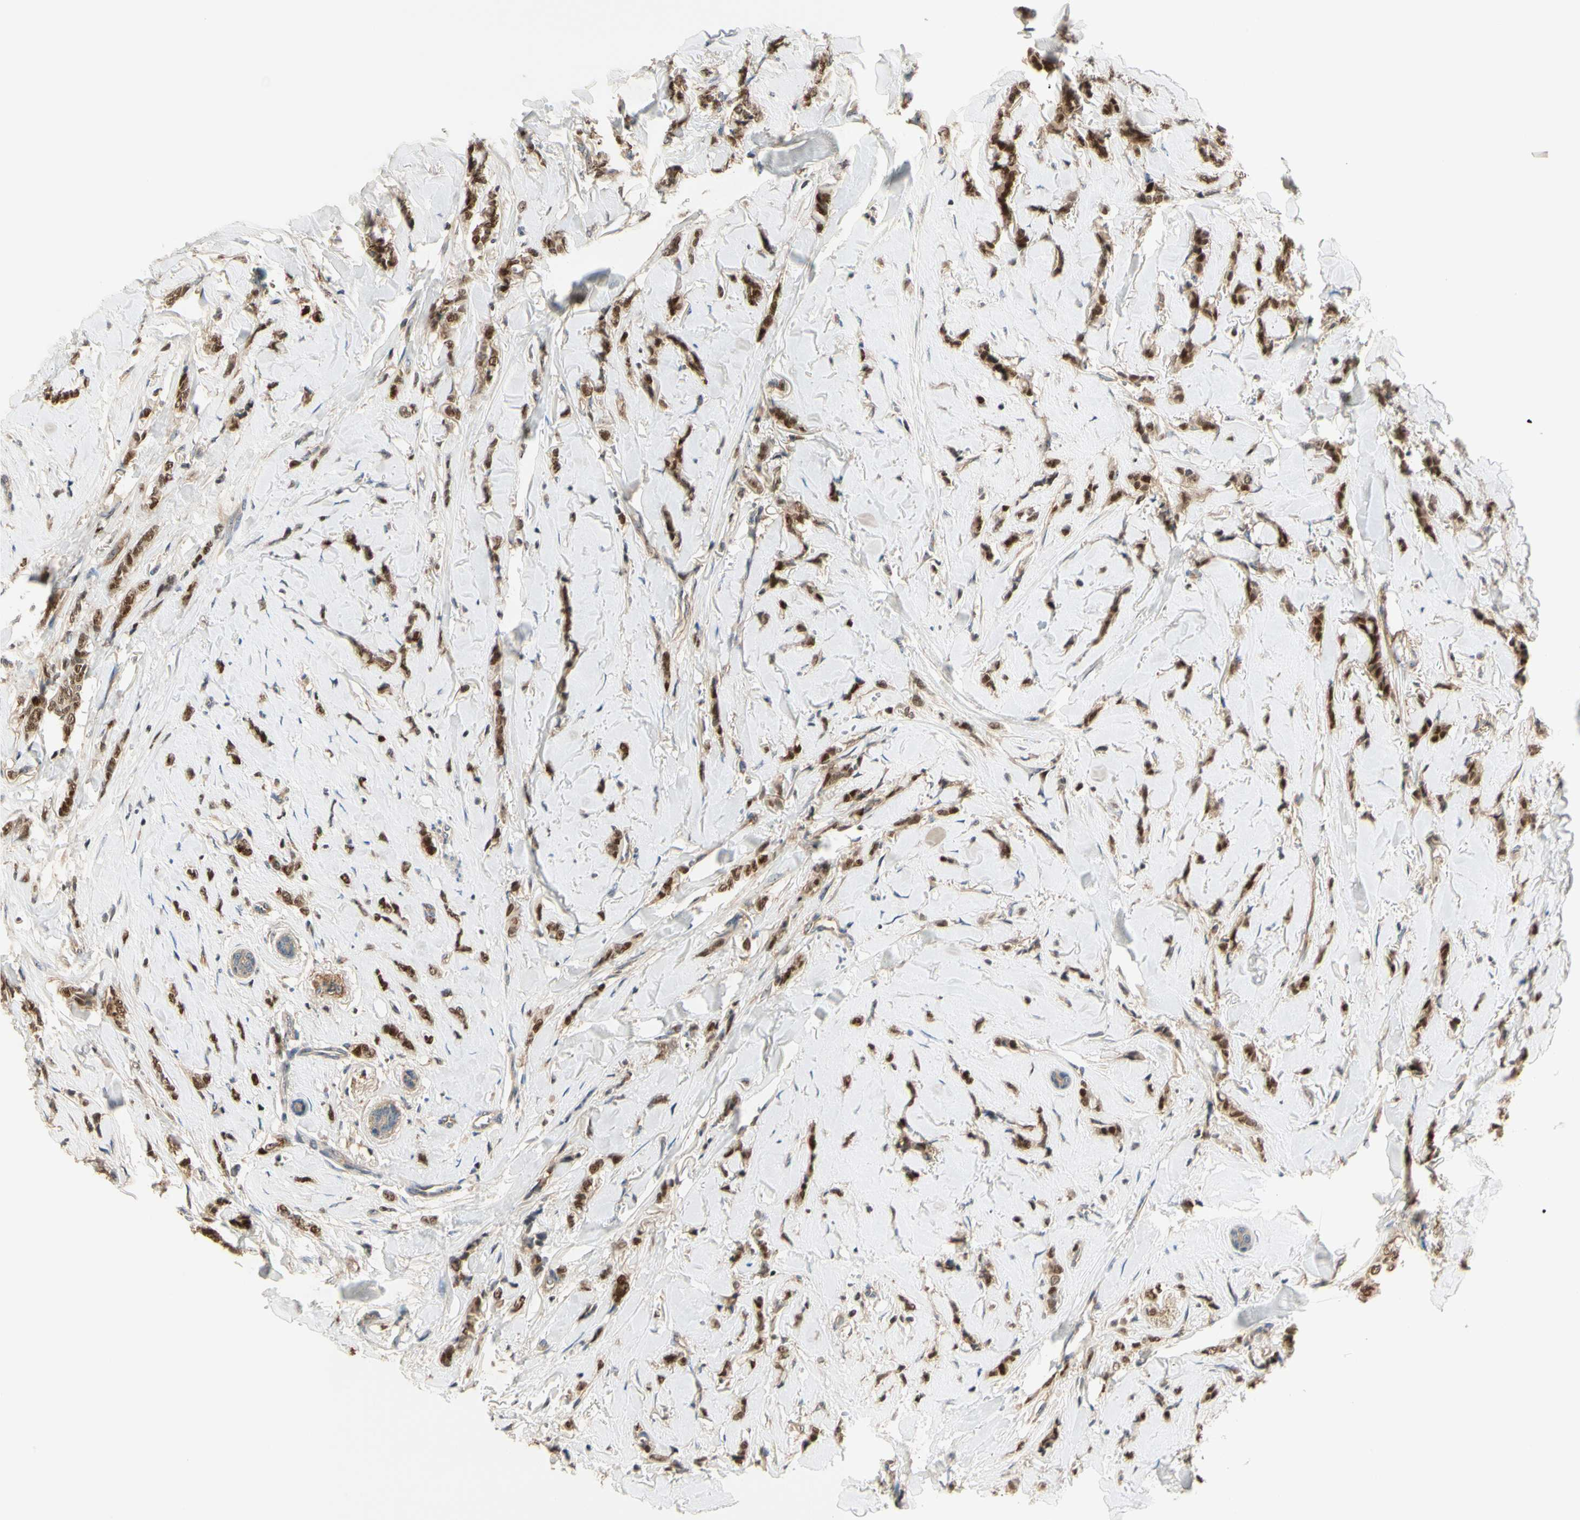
{"staining": {"intensity": "strong", "quantity": ">75%", "location": "cytoplasmic/membranous,nuclear"}, "tissue": "breast cancer", "cell_type": "Tumor cells", "image_type": "cancer", "snomed": [{"axis": "morphology", "description": "Lobular carcinoma"}, {"axis": "topography", "description": "Skin"}, {"axis": "topography", "description": "Breast"}], "caption": "A micrograph of breast lobular carcinoma stained for a protein shows strong cytoplasmic/membranous and nuclear brown staining in tumor cells.", "gene": "NFYA", "patient": {"sex": "female", "age": 46}}